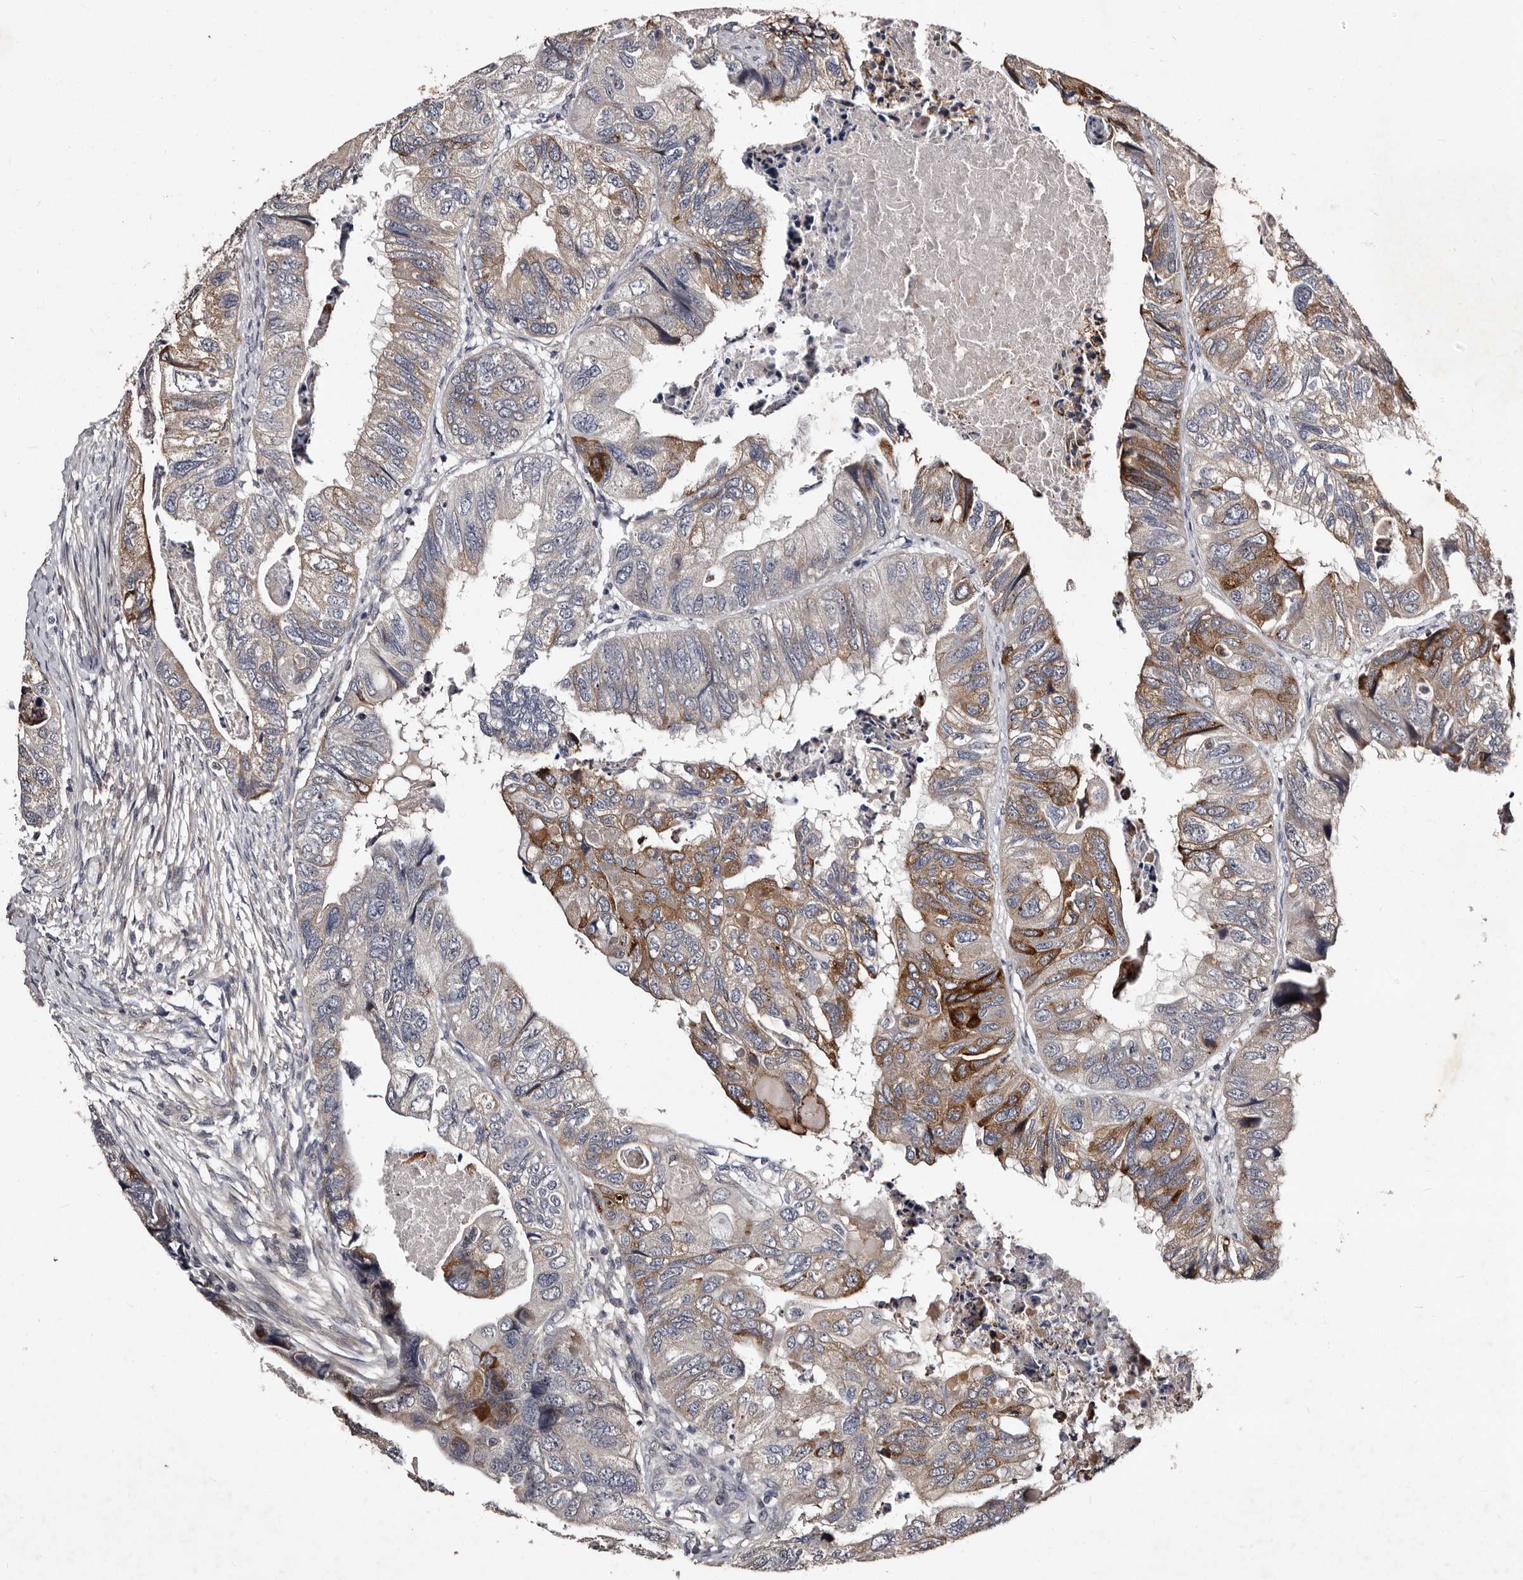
{"staining": {"intensity": "moderate", "quantity": "<25%", "location": "cytoplasmic/membranous"}, "tissue": "colorectal cancer", "cell_type": "Tumor cells", "image_type": "cancer", "snomed": [{"axis": "morphology", "description": "Adenocarcinoma, NOS"}, {"axis": "topography", "description": "Rectum"}], "caption": "This is an image of IHC staining of colorectal cancer, which shows moderate staining in the cytoplasmic/membranous of tumor cells.", "gene": "MKRN3", "patient": {"sex": "male", "age": 63}}